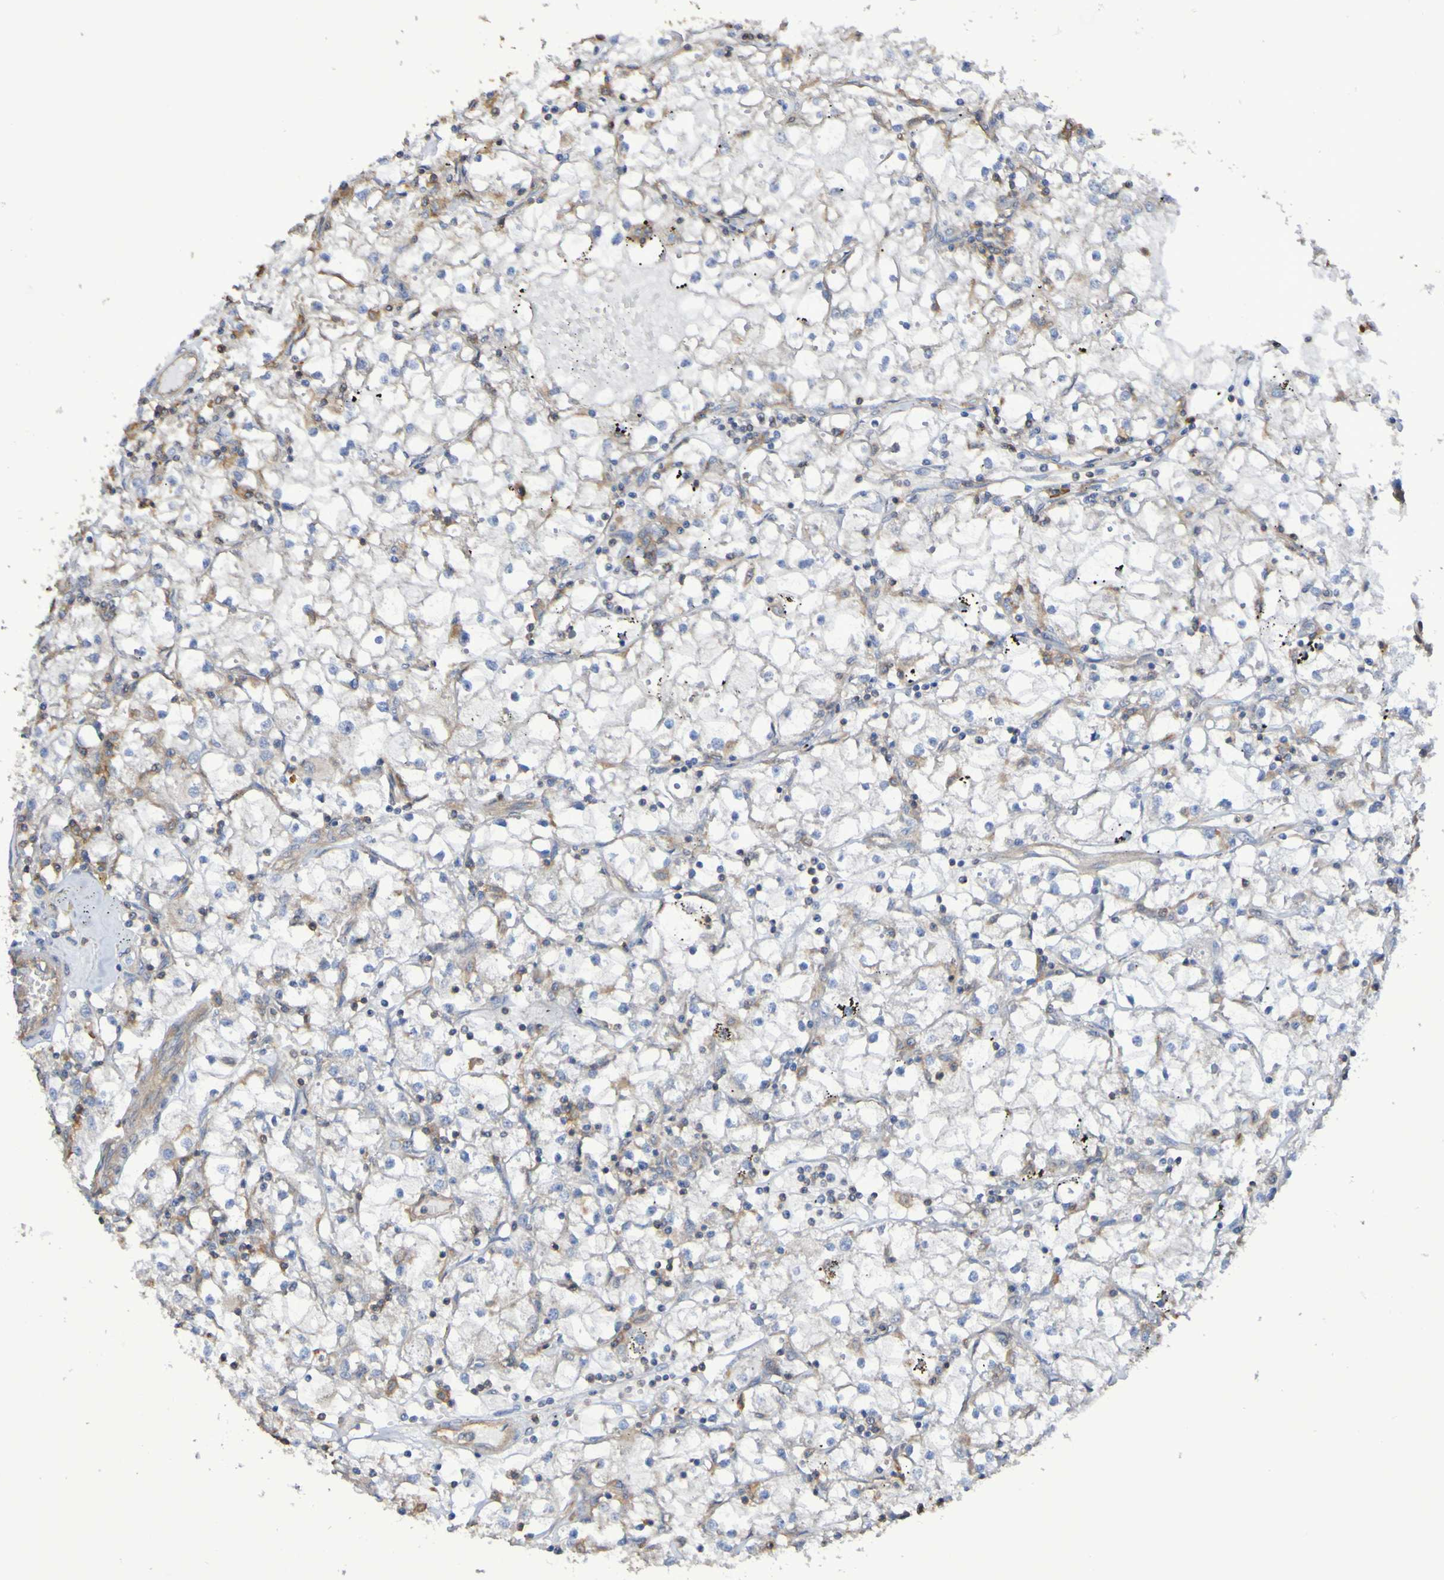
{"staining": {"intensity": "negative", "quantity": "none", "location": "none"}, "tissue": "renal cancer", "cell_type": "Tumor cells", "image_type": "cancer", "snomed": [{"axis": "morphology", "description": "Adenocarcinoma, NOS"}, {"axis": "topography", "description": "Kidney"}], "caption": "Immunohistochemistry (IHC) histopathology image of neoplastic tissue: renal cancer (adenocarcinoma) stained with DAB shows no significant protein expression in tumor cells.", "gene": "SYNJ1", "patient": {"sex": "male", "age": 56}}